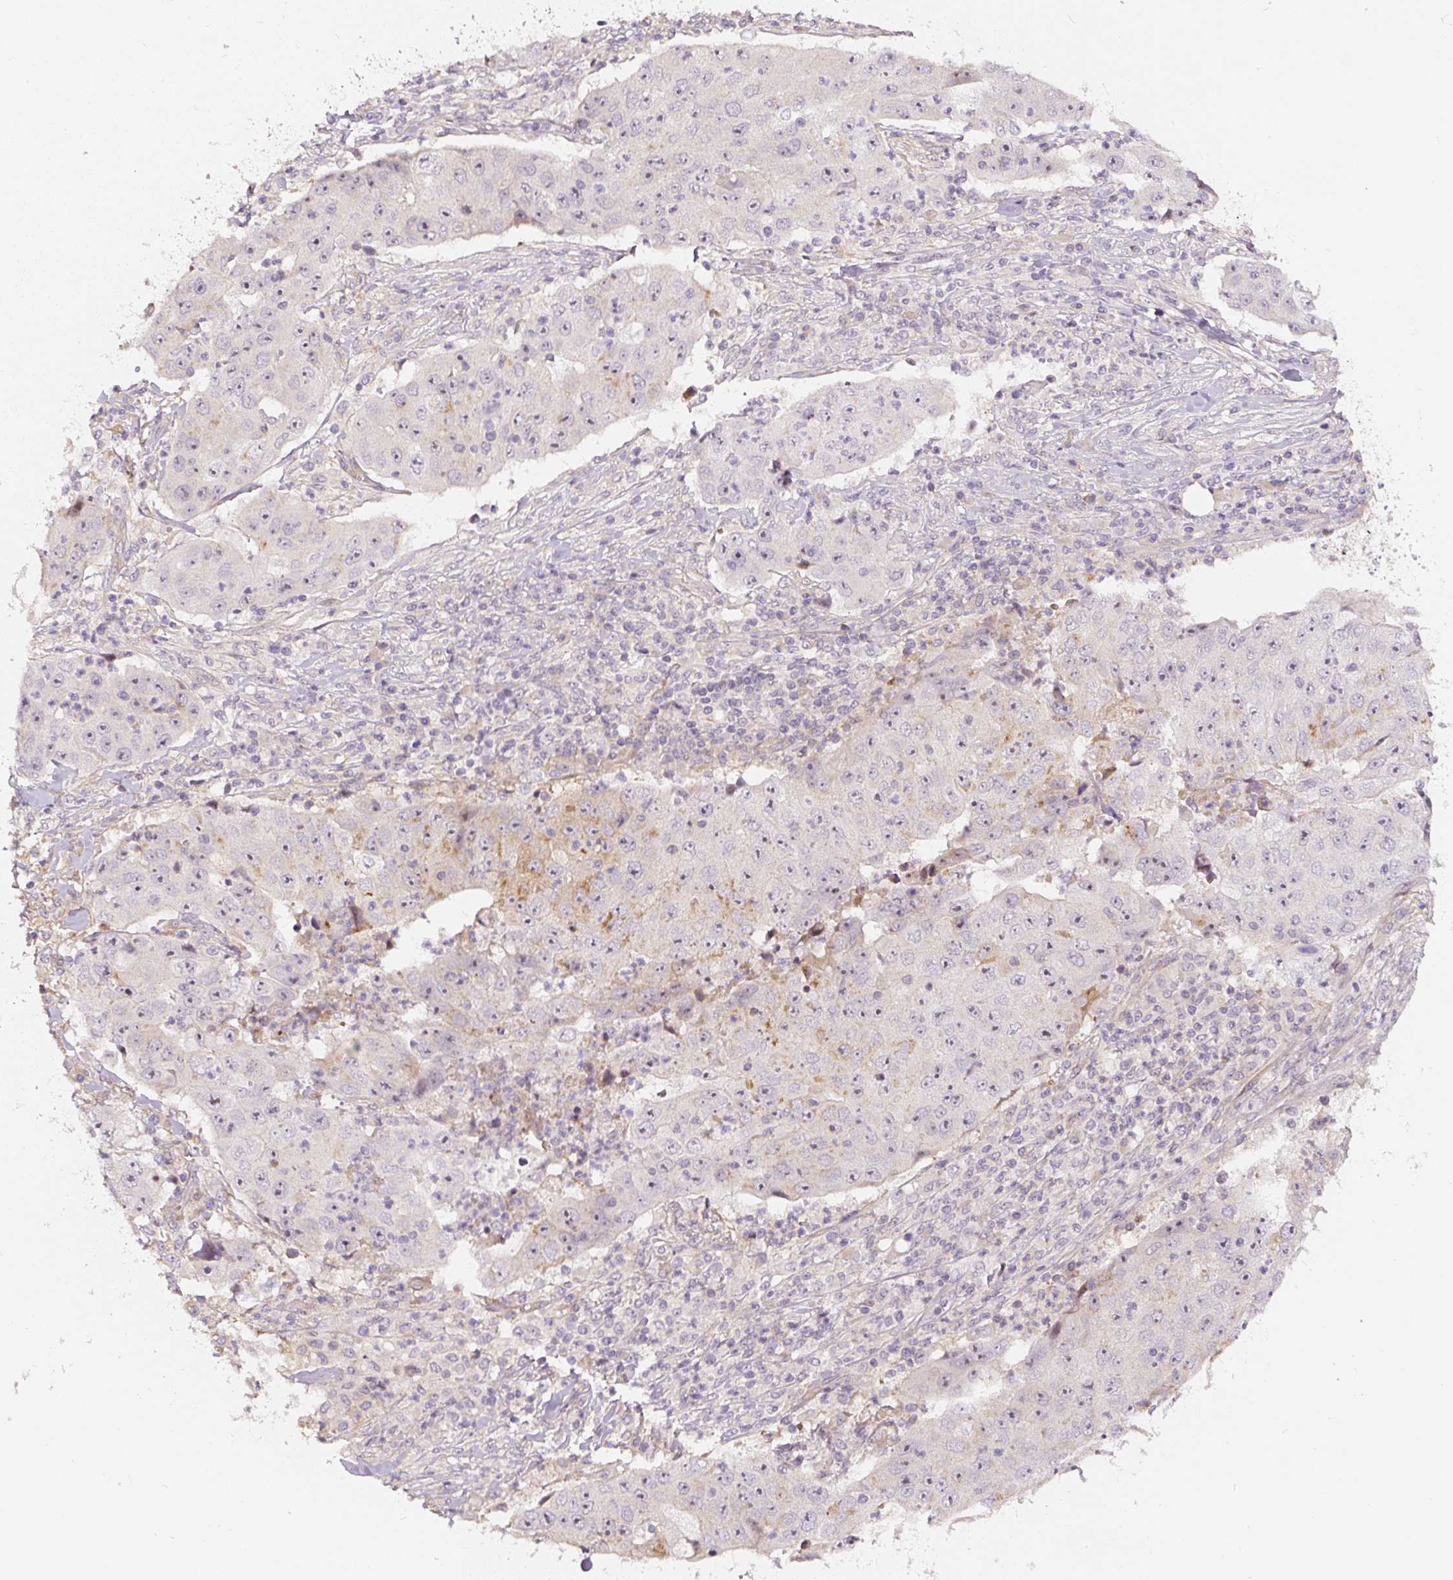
{"staining": {"intensity": "weak", "quantity": "<25%", "location": "nuclear"}, "tissue": "lung cancer", "cell_type": "Tumor cells", "image_type": "cancer", "snomed": [{"axis": "morphology", "description": "Squamous cell carcinoma, NOS"}, {"axis": "topography", "description": "Lung"}], "caption": "Immunohistochemistry (IHC) histopathology image of neoplastic tissue: human lung cancer (squamous cell carcinoma) stained with DAB reveals no significant protein positivity in tumor cells. (Immunohistochemistry (IHC), brightfield microscopy, high magnification).", "gene": "PWWP3B", "patient": {"sex": "male", "age": 64}}